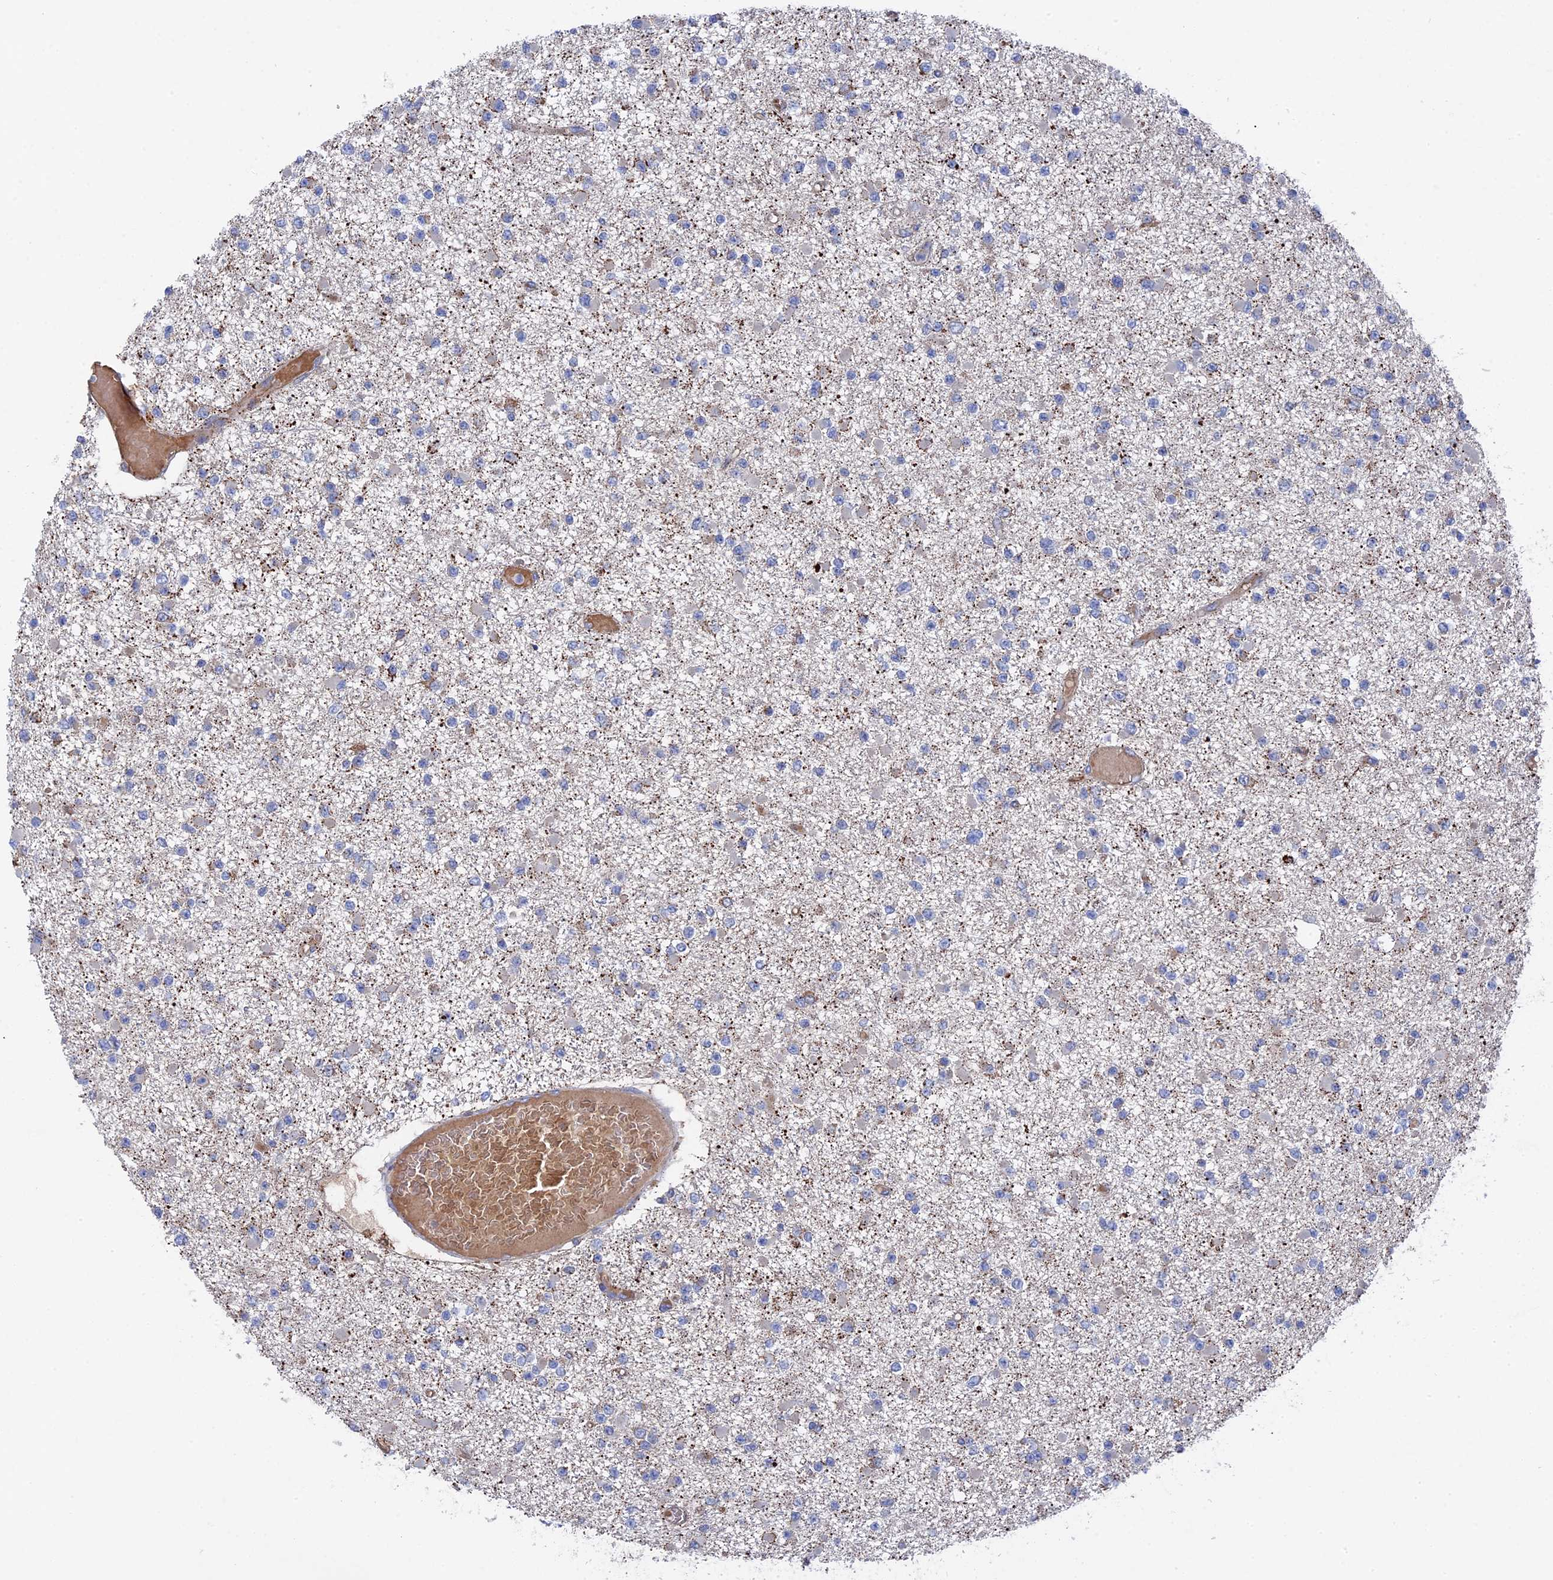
{"staining": {"intensity": "negative", "quantity": "none", "location": "none"}, "tissue": "glioma", "cell_type": "Tumor cells", "image_type": "cancer", "snomed": [{"axis": "morphology", "description": "Glioma, malignant, Low grade"}, {"axis": "topography", "description": "Brain"}], "caption": "Photomicrograph shows no protein staining in tumor cells of low-grade glioma (malignant) tissue.", "gene": "SMG9", "patient": {"sex": "female", "age": 22}}